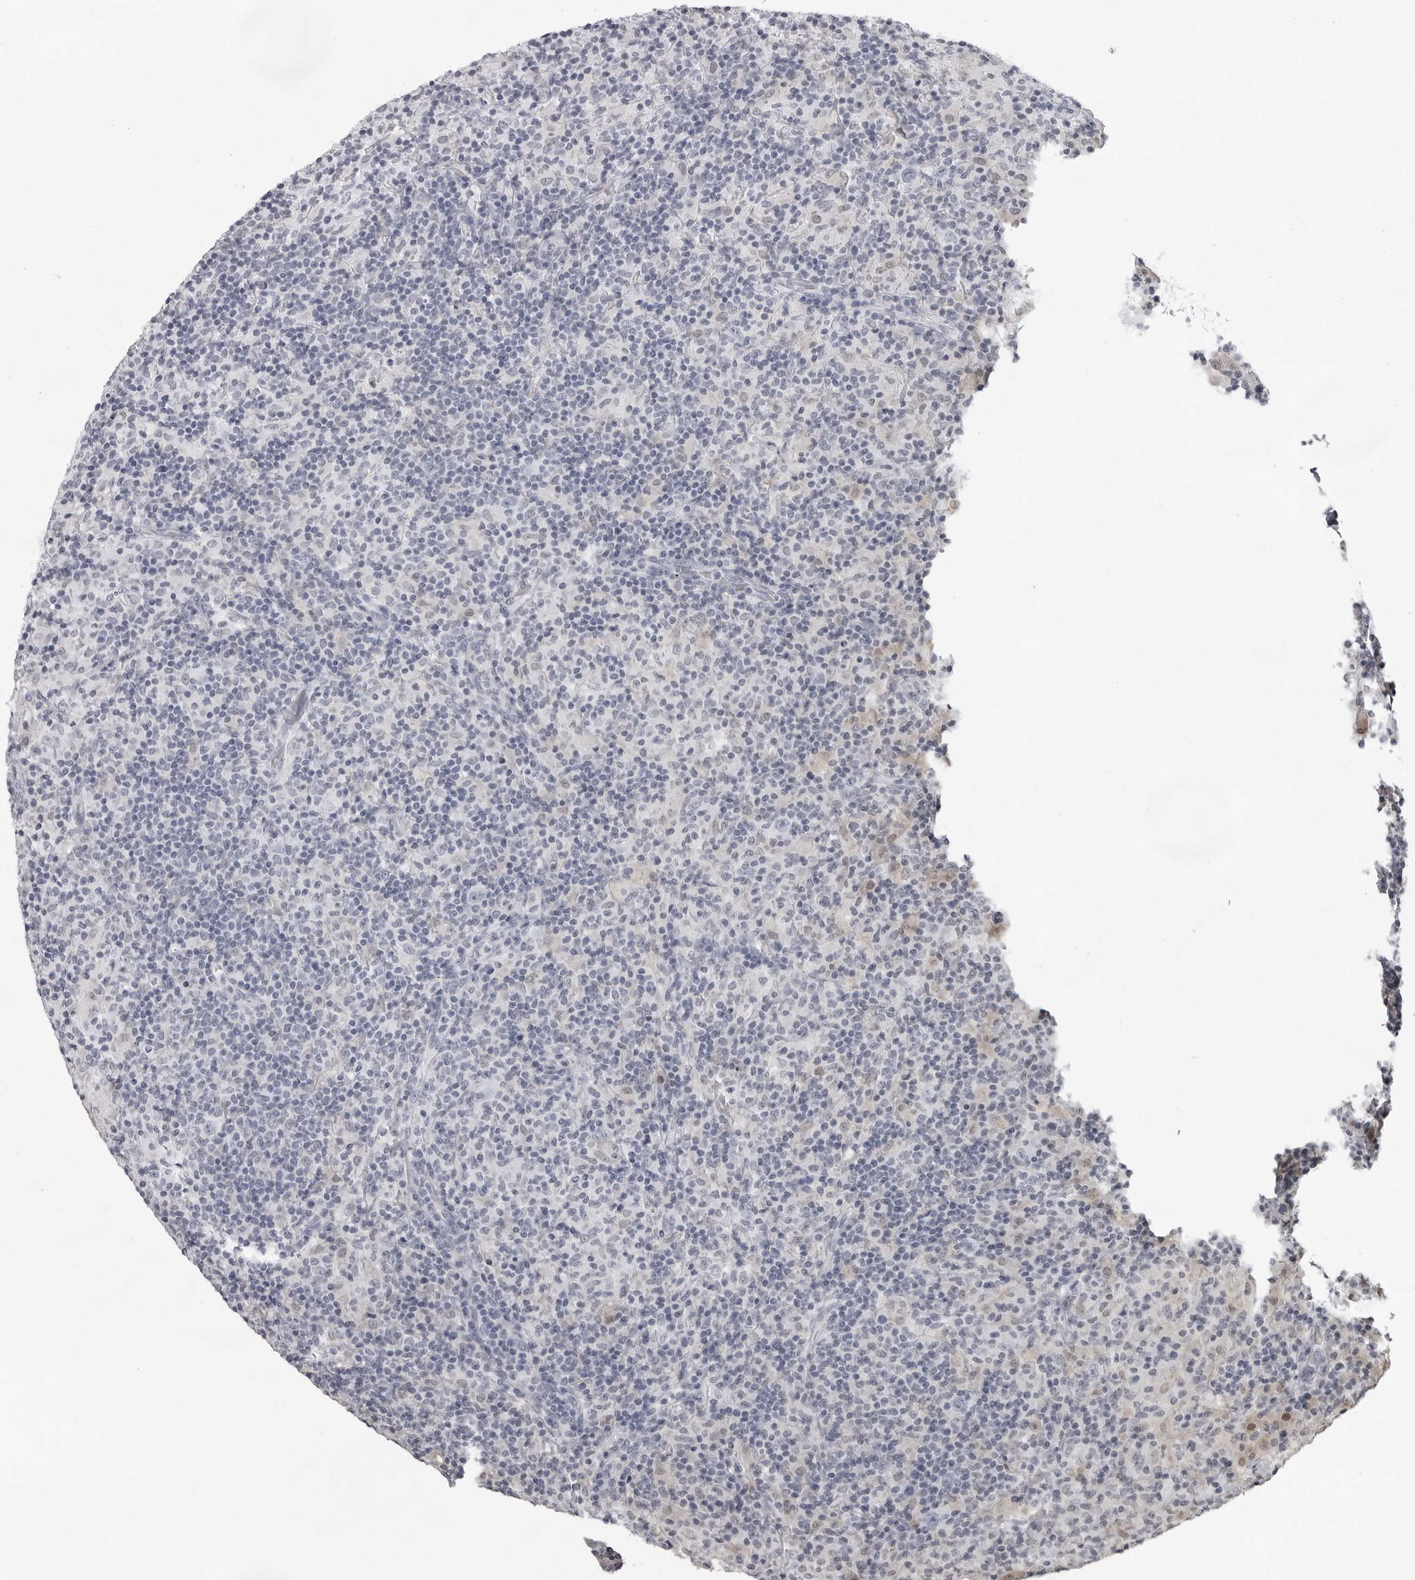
{"staining": {"intensity": "negative", "quantity": "none", "location": "none"}, "tissue": "lymphoma", "cell_type": "Tumor cells", "image_type": "cancer", "snomed": [{"axis": "morphology", "description": "Hodgkin's disease, NOS"}, {"axis": "topography", "description": "Lymph node"}], "caption": "Tumor cells show no significant protein positivity in lymphoma.", "gene": "LZIC", "patient": {"sex": "male", "age": 70}}